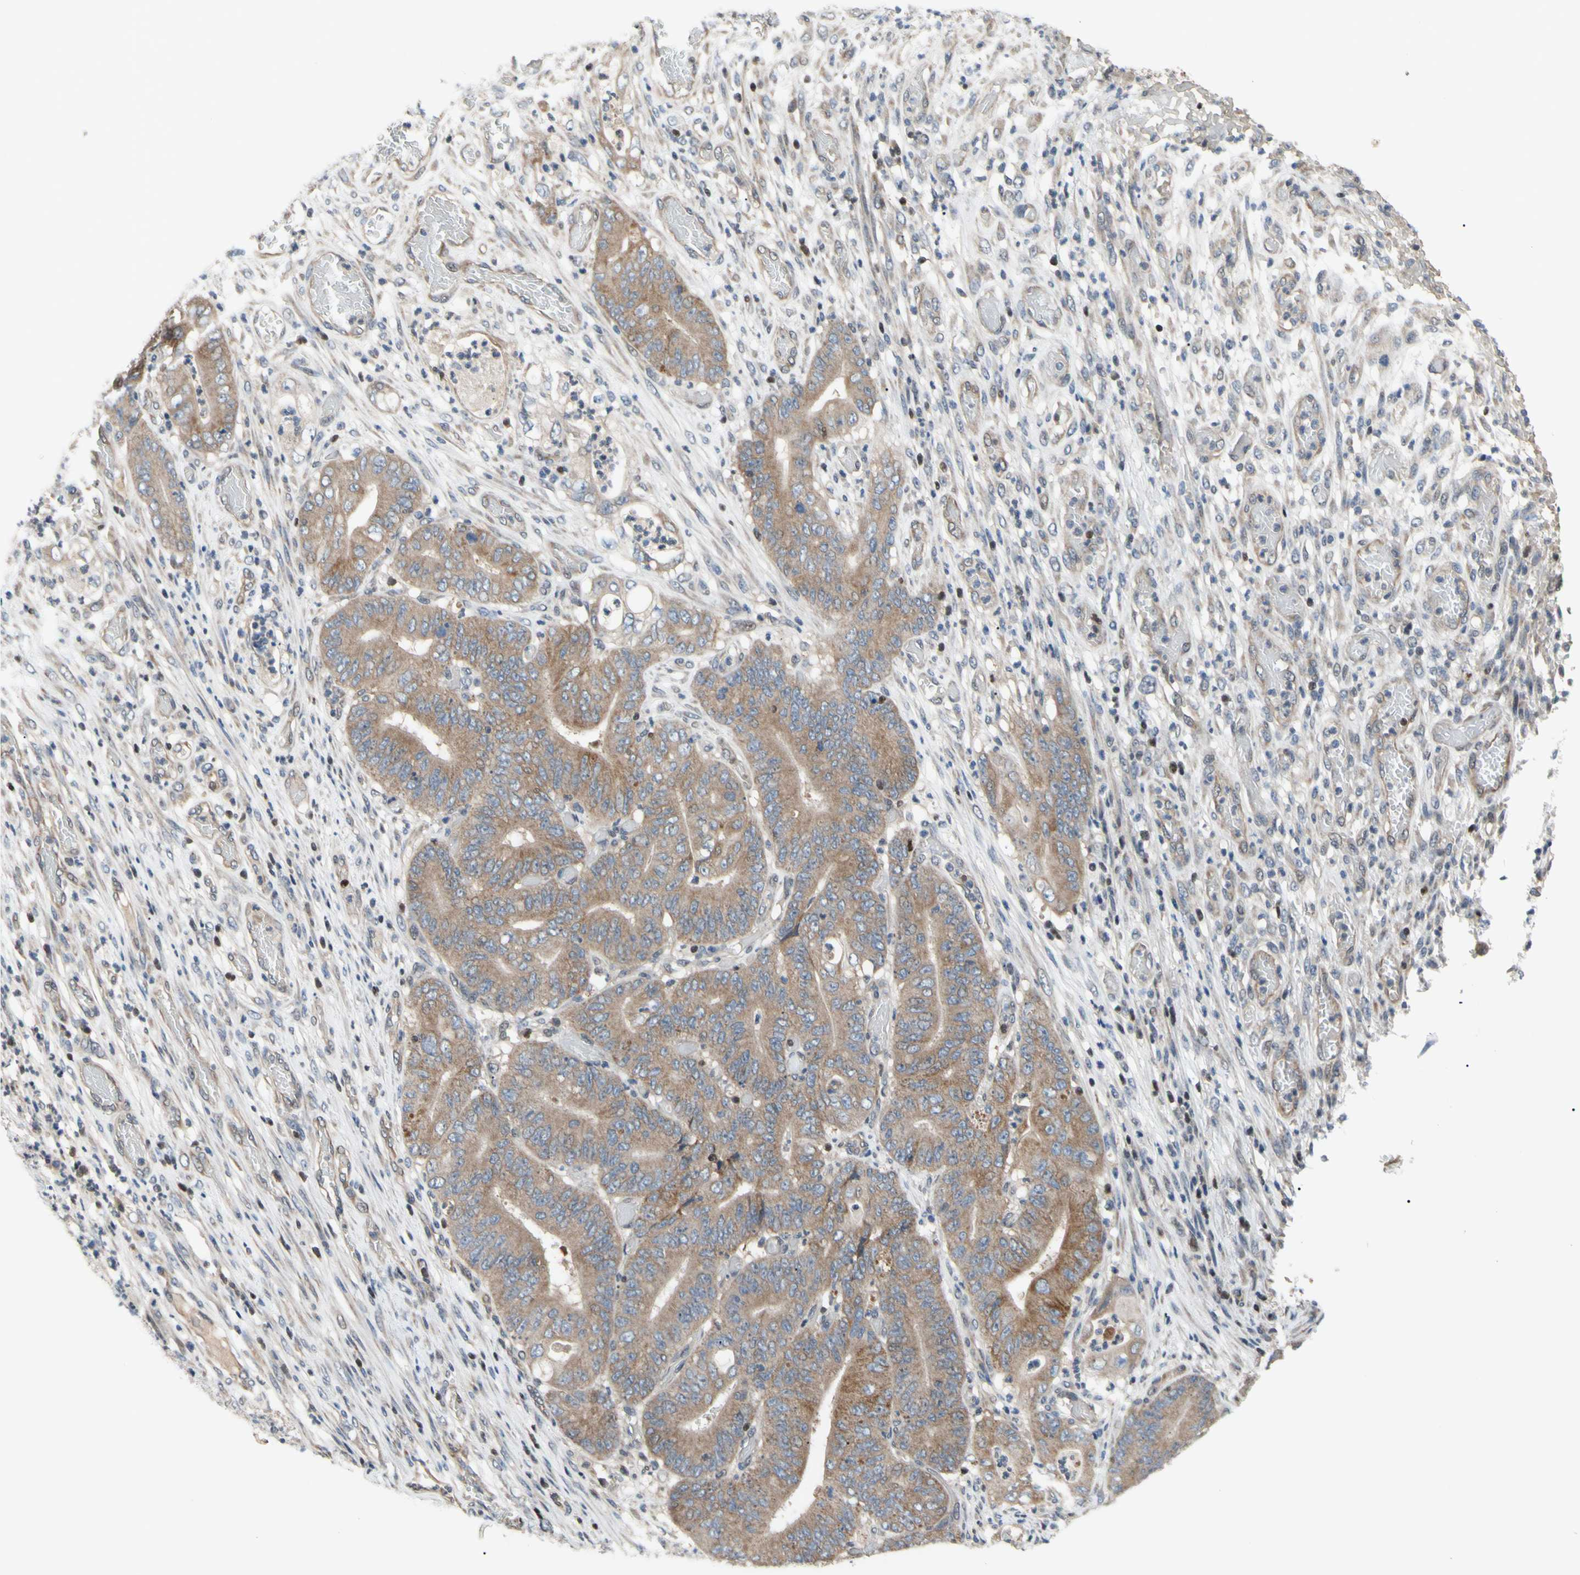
{"staining": {"intensity": "moderate", "quantity": ">75%", "location": "cytoplasmic/membranous"}, "tissue": "stomach cancer", "cell_type": "Tumor cells", "image_type": "cancer", "snomed": [{"axis": "morphology", "description": "Adenocarcinoma, NOS"}, {"axis": "topography", "description": "Stomach"}], "caption": "Stomach adenocarcinoma stained with a brown dye exhibits moderate cytoplasmic/membranous positive staining in about >75% of tumor cells.", "gene": "SP4", "patient": {"sex": "female", "age": 73}}